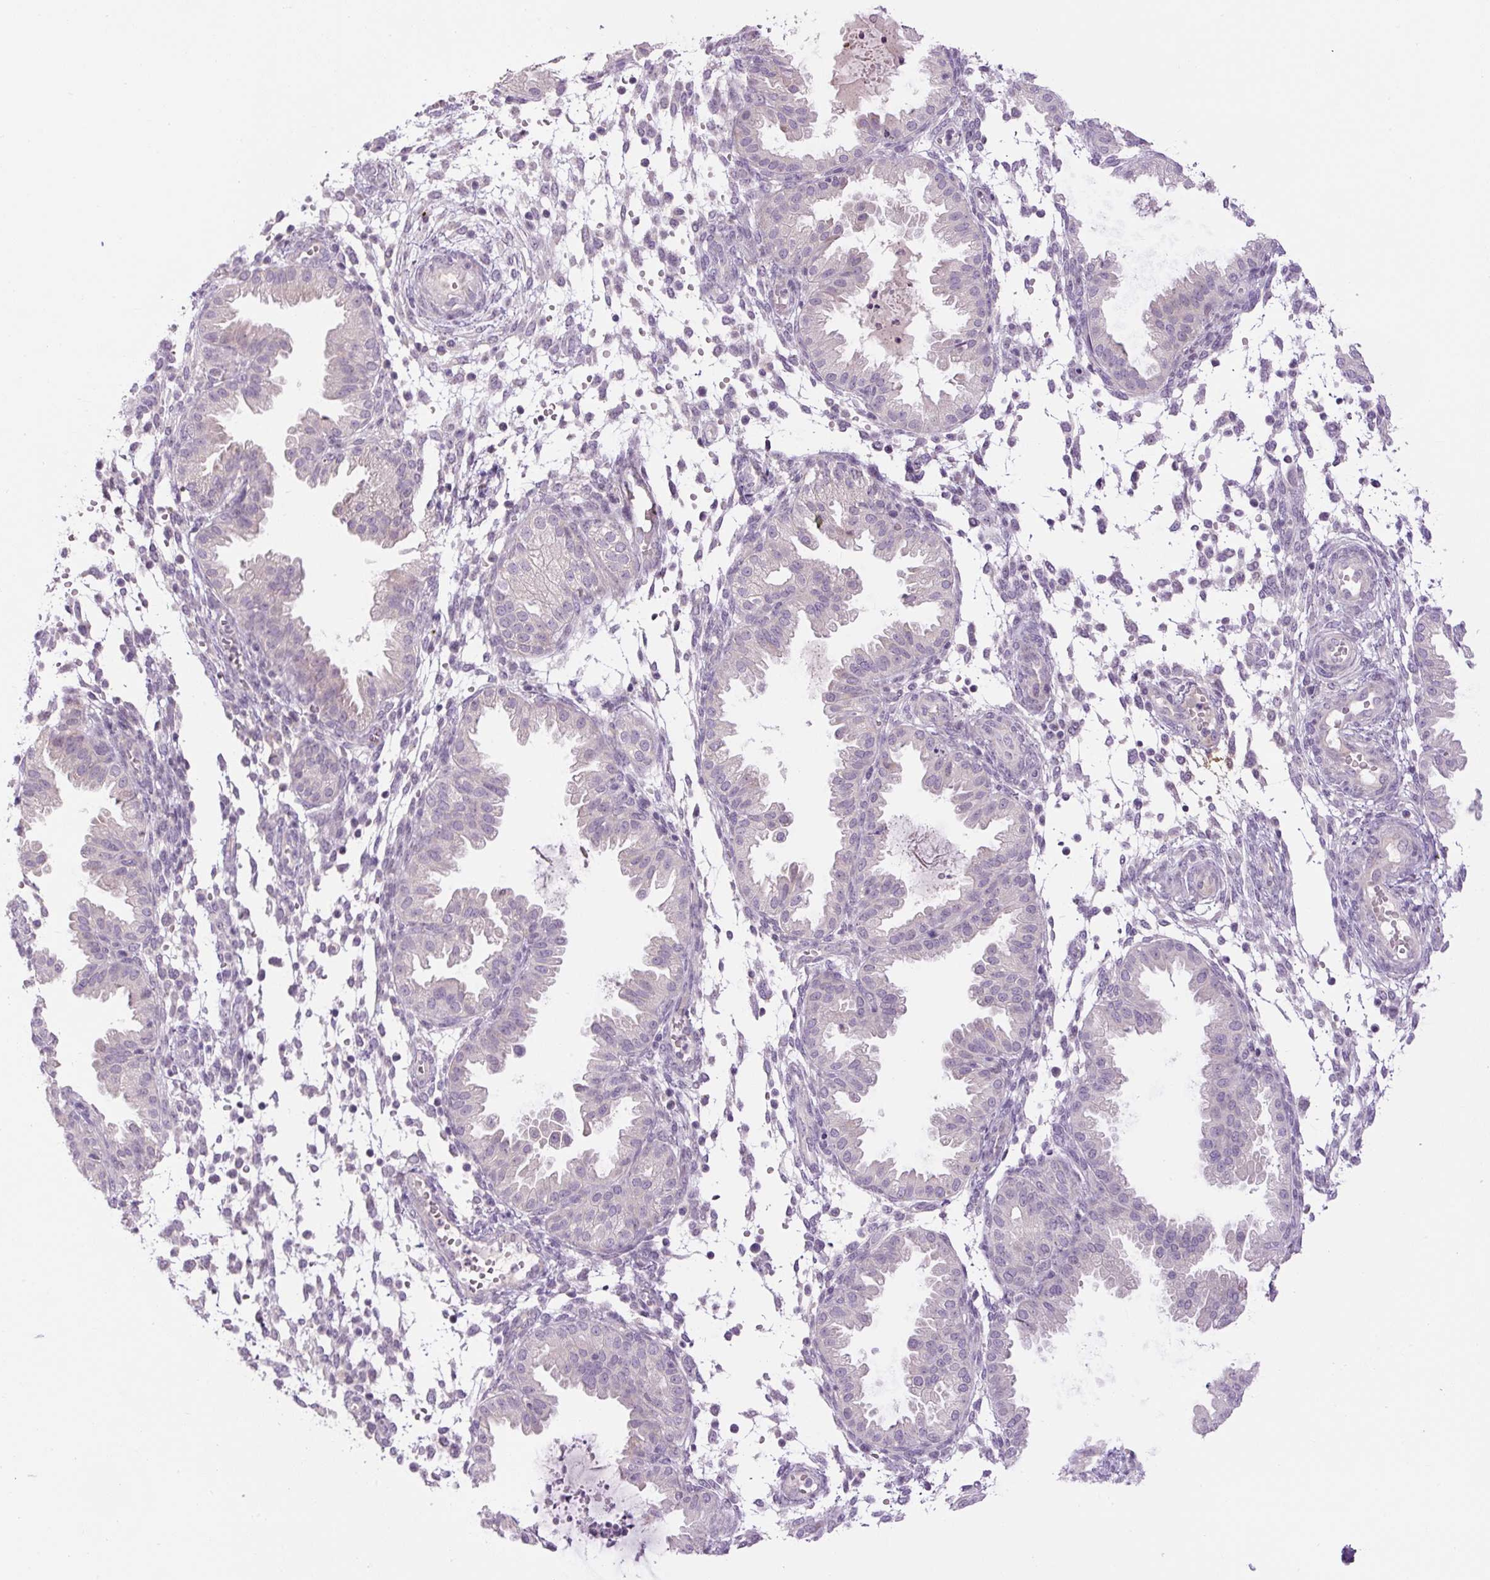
{"staining": {"intensity": "negative", "quantity": "none", "location": "none"}, "tissue": "endometrium", "cell_type": "Cells in endometrial stroma", "image_type": "normal", "snomed": [{"axis": "morphology", "description": "Normal tissue, NOS"}, {"axis": "topography", "description": "Endometrium"}], "caption": "This is a micrograph of IHC staining of normal endometrium, which shows no expression in cells in endometrial stroma. (DAB (3,3'-diaminobenzidine) immunohistochemistry, high magnification).", "gene": "FABP7", "patient": {"sex": "female", "age": 33}}